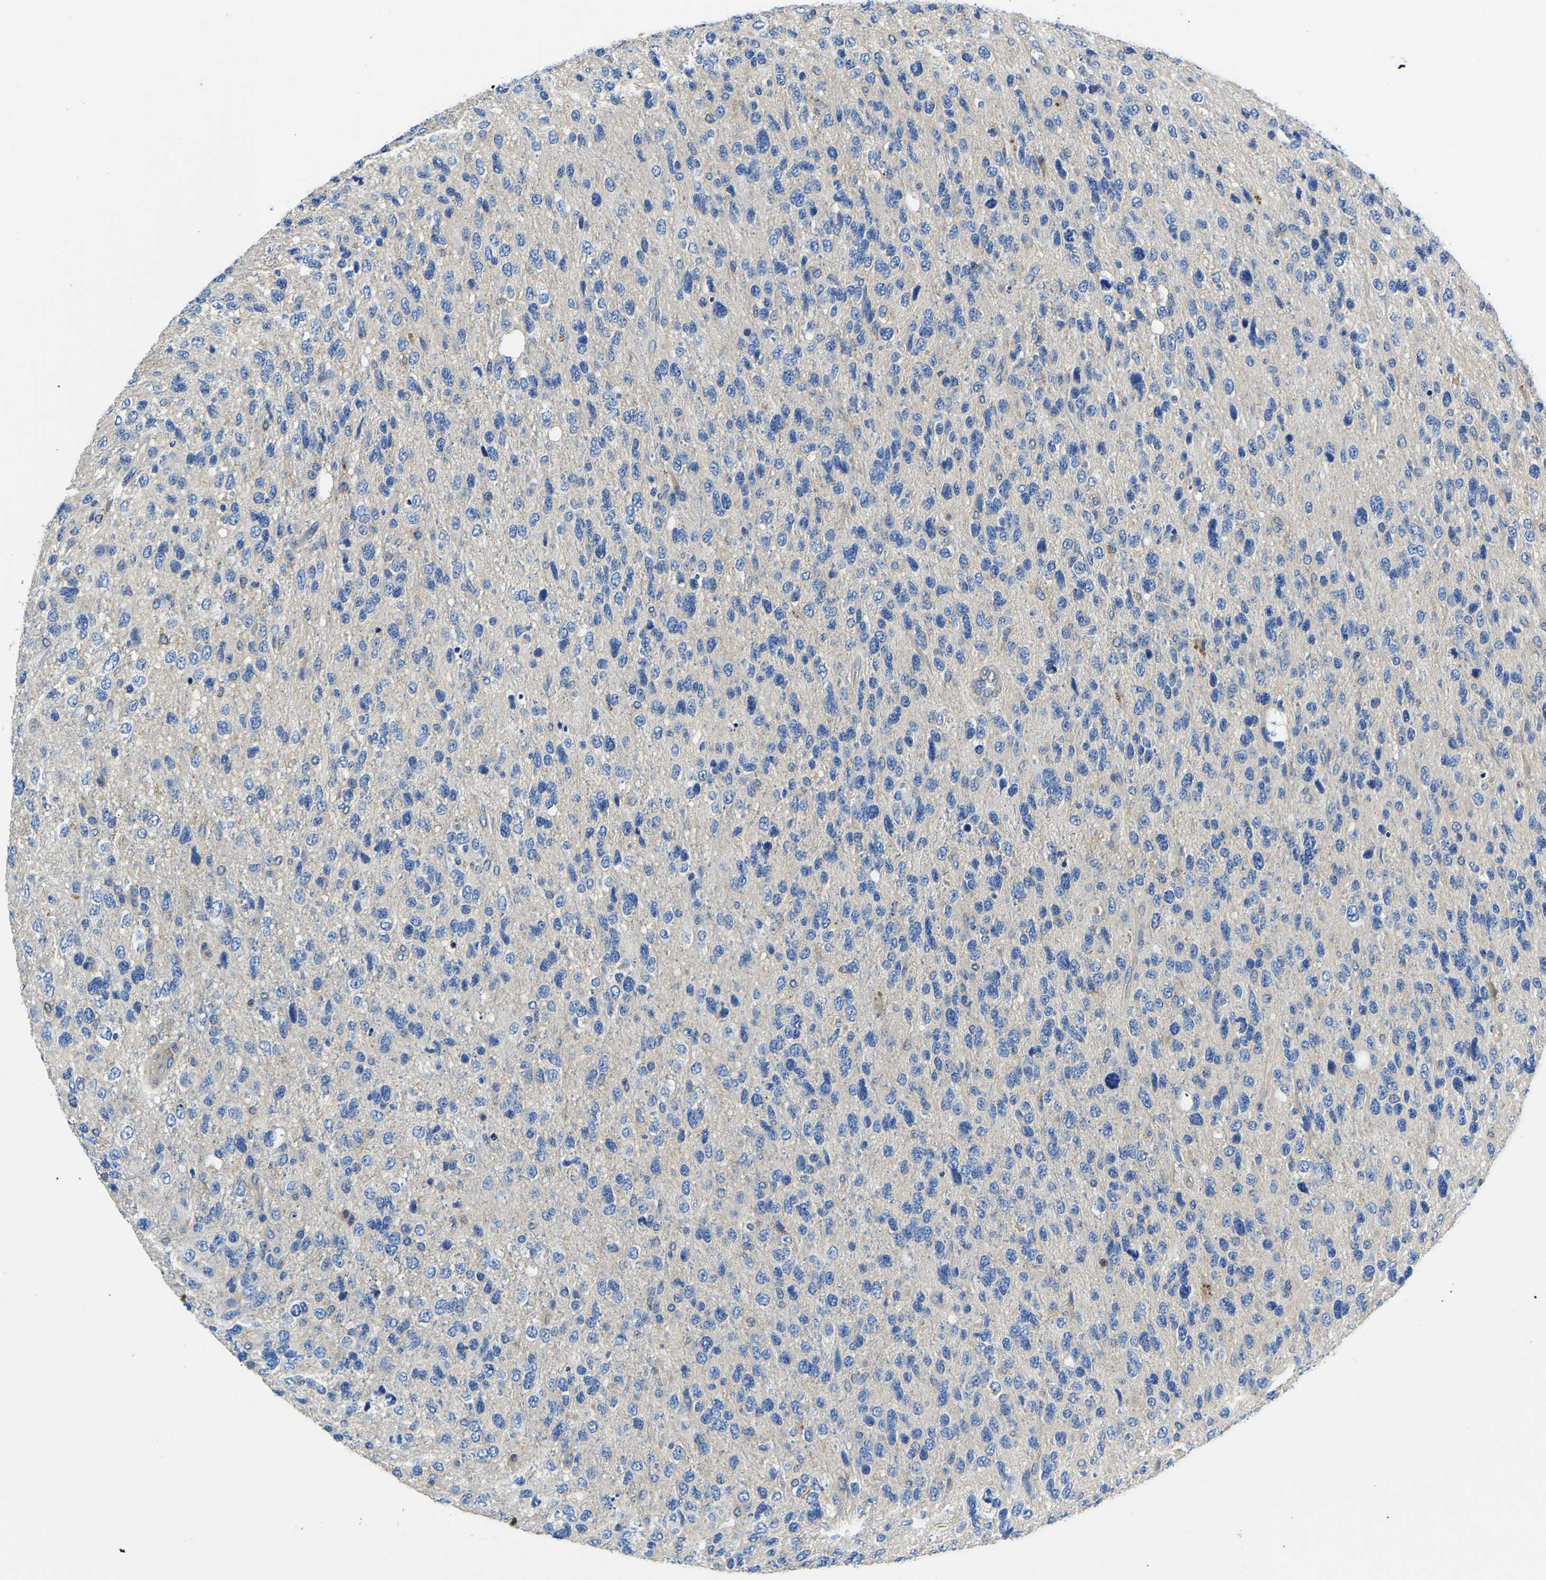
{"staining": {"intensity": "negative", "quantity": "none", "location": "none"}, "tissue": "glioma", "cell_type": "Tumor cells", "image_type": "cancer", "snomed": [{"axis": "morphology", "description": "Glioma, malignant, High grade"}, {"axis": "topography", "description": "Brain"}], "caption": "There is no significant expression in tumor cells of malignant high-grade glioma.", "gene": "STAT2", "patient": {"sex": "female", "age": 58}}